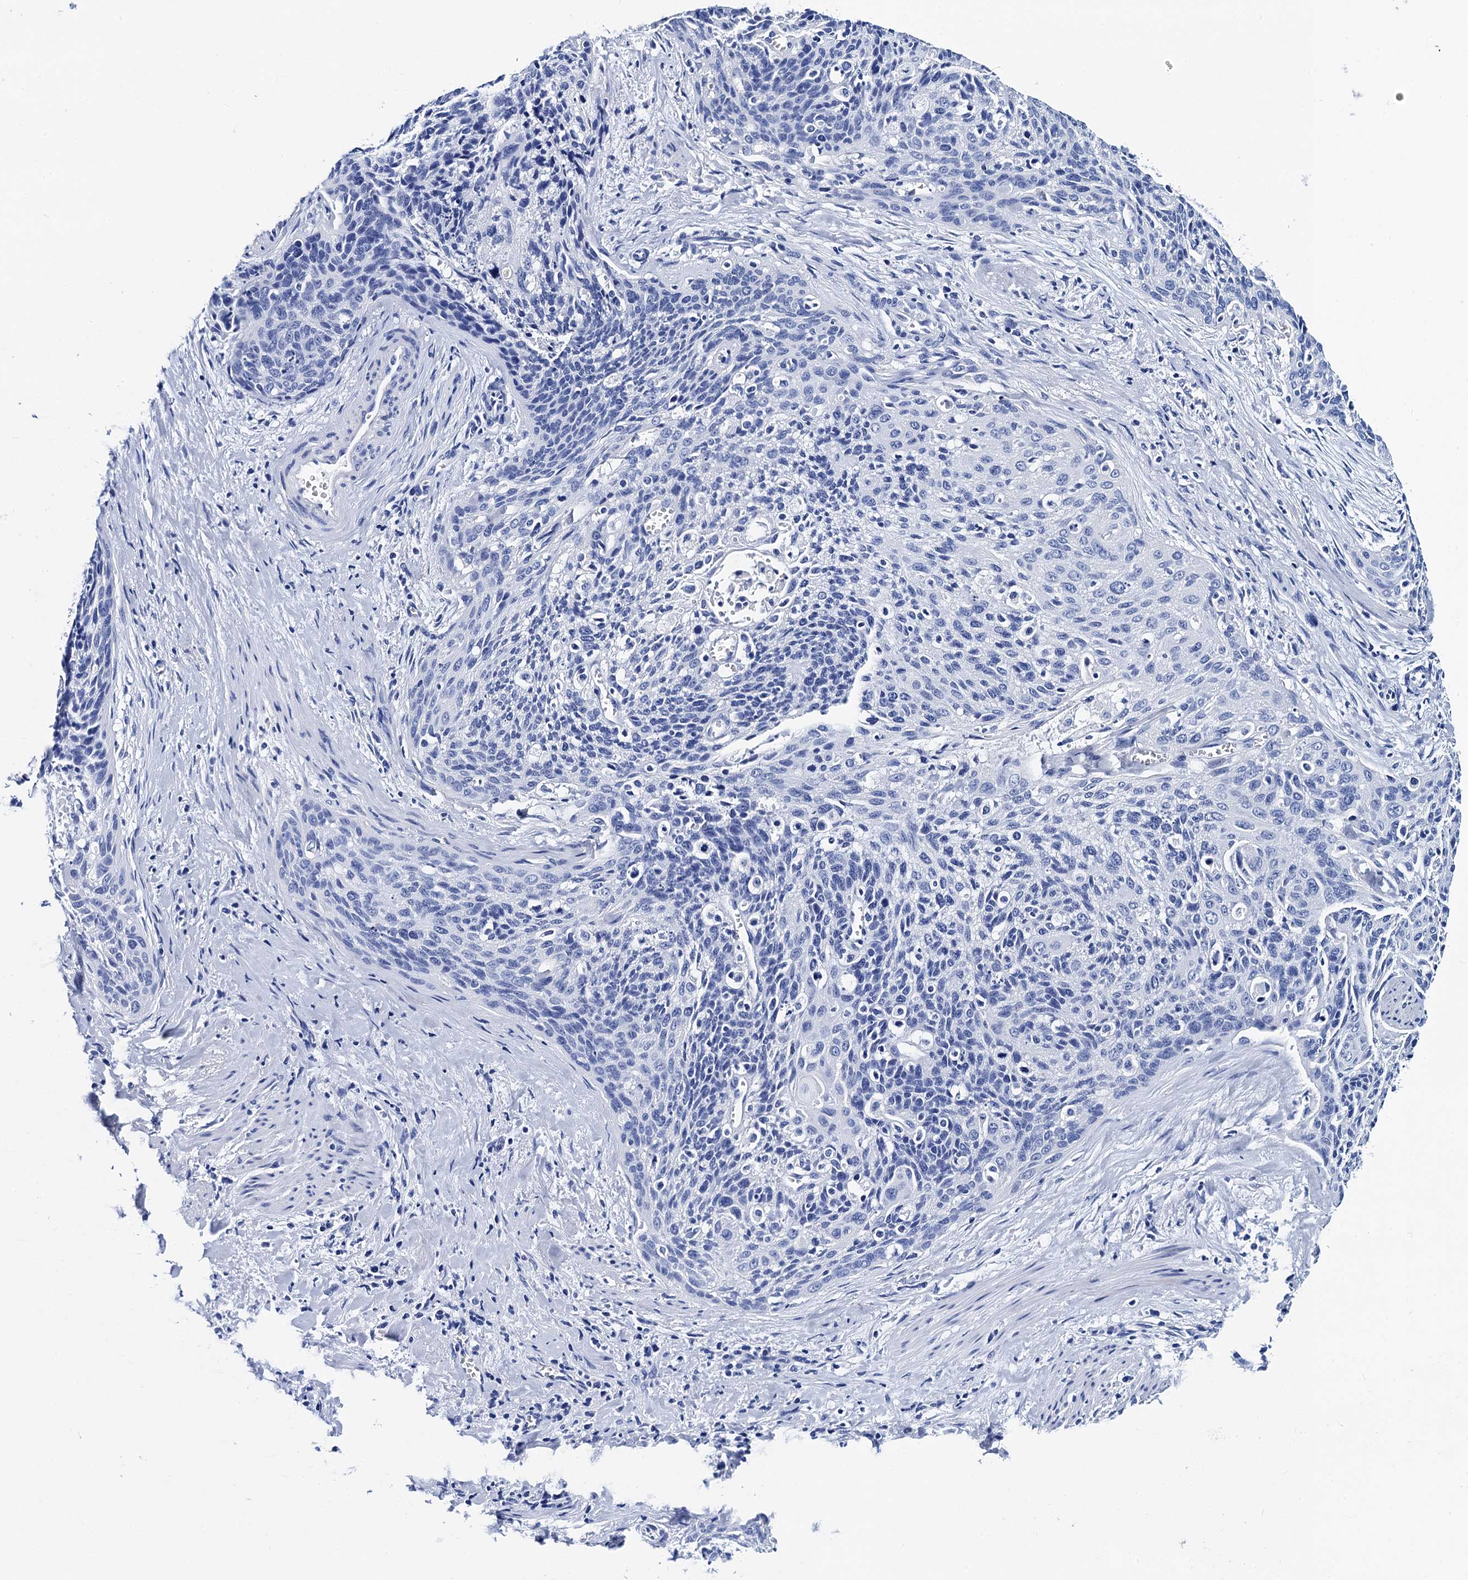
{"staining": {"intensity": "negative", "quantity": "none", "location": "none"}, "tissue": "cervical cancer", "cell_type": "Tumor cells", "image_type": "cancer", "snomed": [{"axis": "morphology", "description": "Squamous cell carcinoma, NOS"}, {"axis": "topography", "description": "Cervix"}], "caption": "This is an IHC image of cervical squamous cell carcinoma. There is no positivity in tumor cells.", "gene": "MYBPC3", "patient": {"sex": "female", "age": 55}}